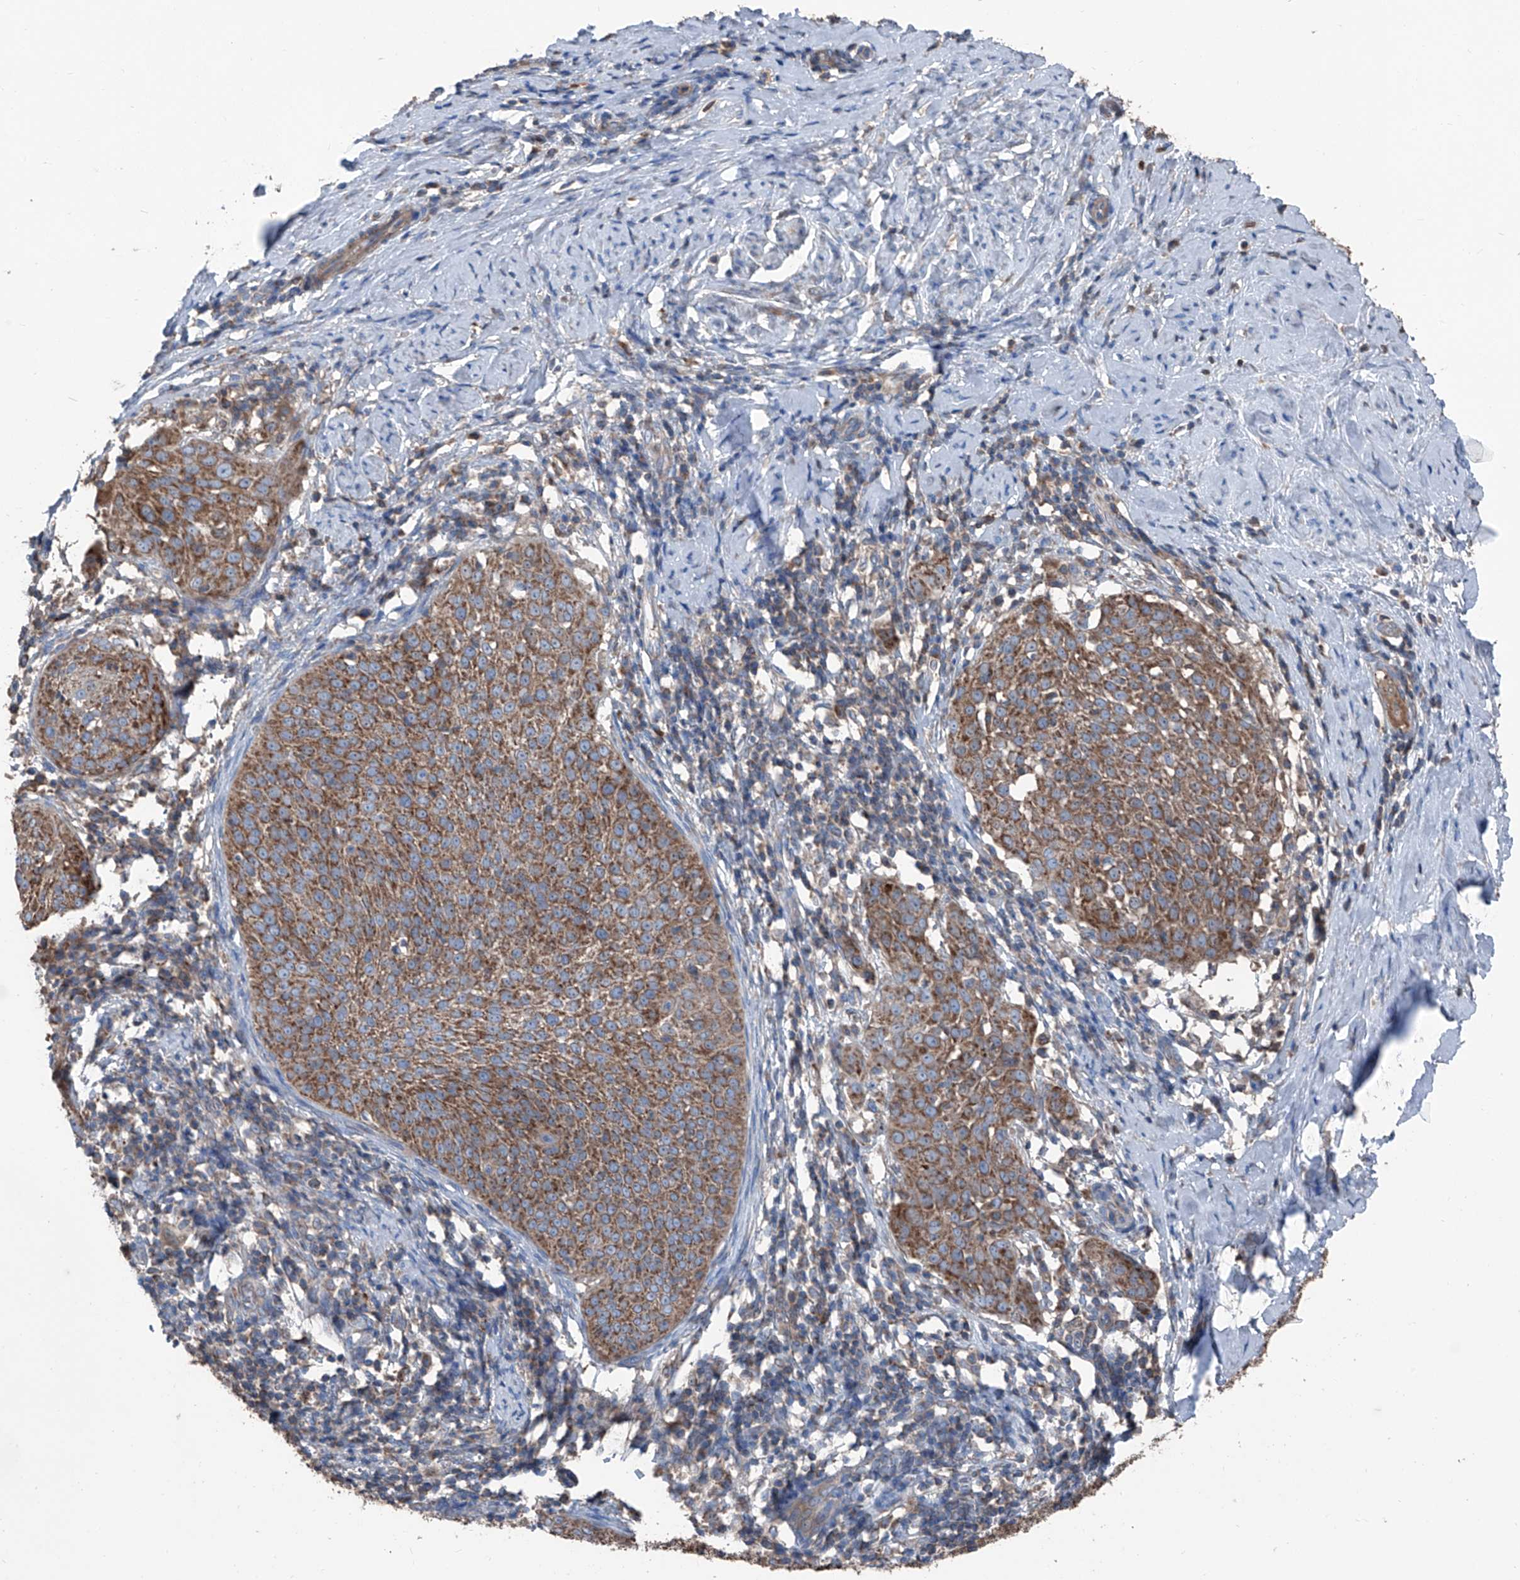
{"staining": {"intensity": "moderate", "quantity": ">75%", "location": "cytoplasmic/membranous"}, "tissue": "cervical cancer", "cell_type": "Tumor cells", "image_type": "cancer", "snomed": [{"axis": "morphology", "description": "Squamous cell carcinoma, NOS"}, {"axis": "topography", "description": "Cervix"}], "caption": "An image of cervical cancer stained for a protein reveals moderate cytoplasmic/membranous brown staining in tumor cells.", "gene": "GPAT3", "patient": {"sex": "female", "age": 51}}